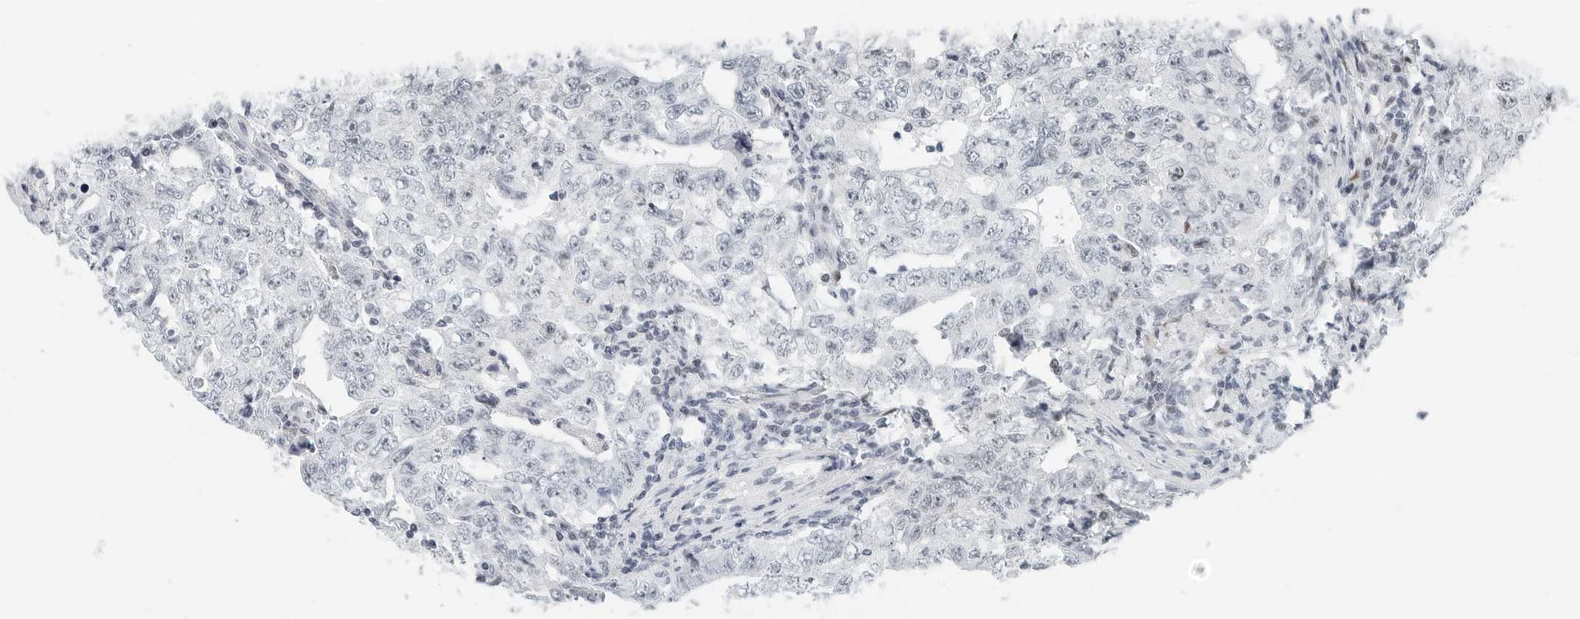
{"staining": {"intensity": "negative", "quantity": "none", "location": "none"}, "tissue": "testis cancer", "cell_type": "Tumor cells", "image_type": "cancer", "snomed": [{"axis": "morphology", "description": "Carcinoma, Embryonal, NOS"}, {"axis": "topography", "description": "Testis"}], "caption": "Embryonal carcinoma (testis) stained for a protein using immunohistochemistry demonstrates no expression tumor cells.", "gene": "NTMT2", "patient": {"sex": "male", "age": 26}}